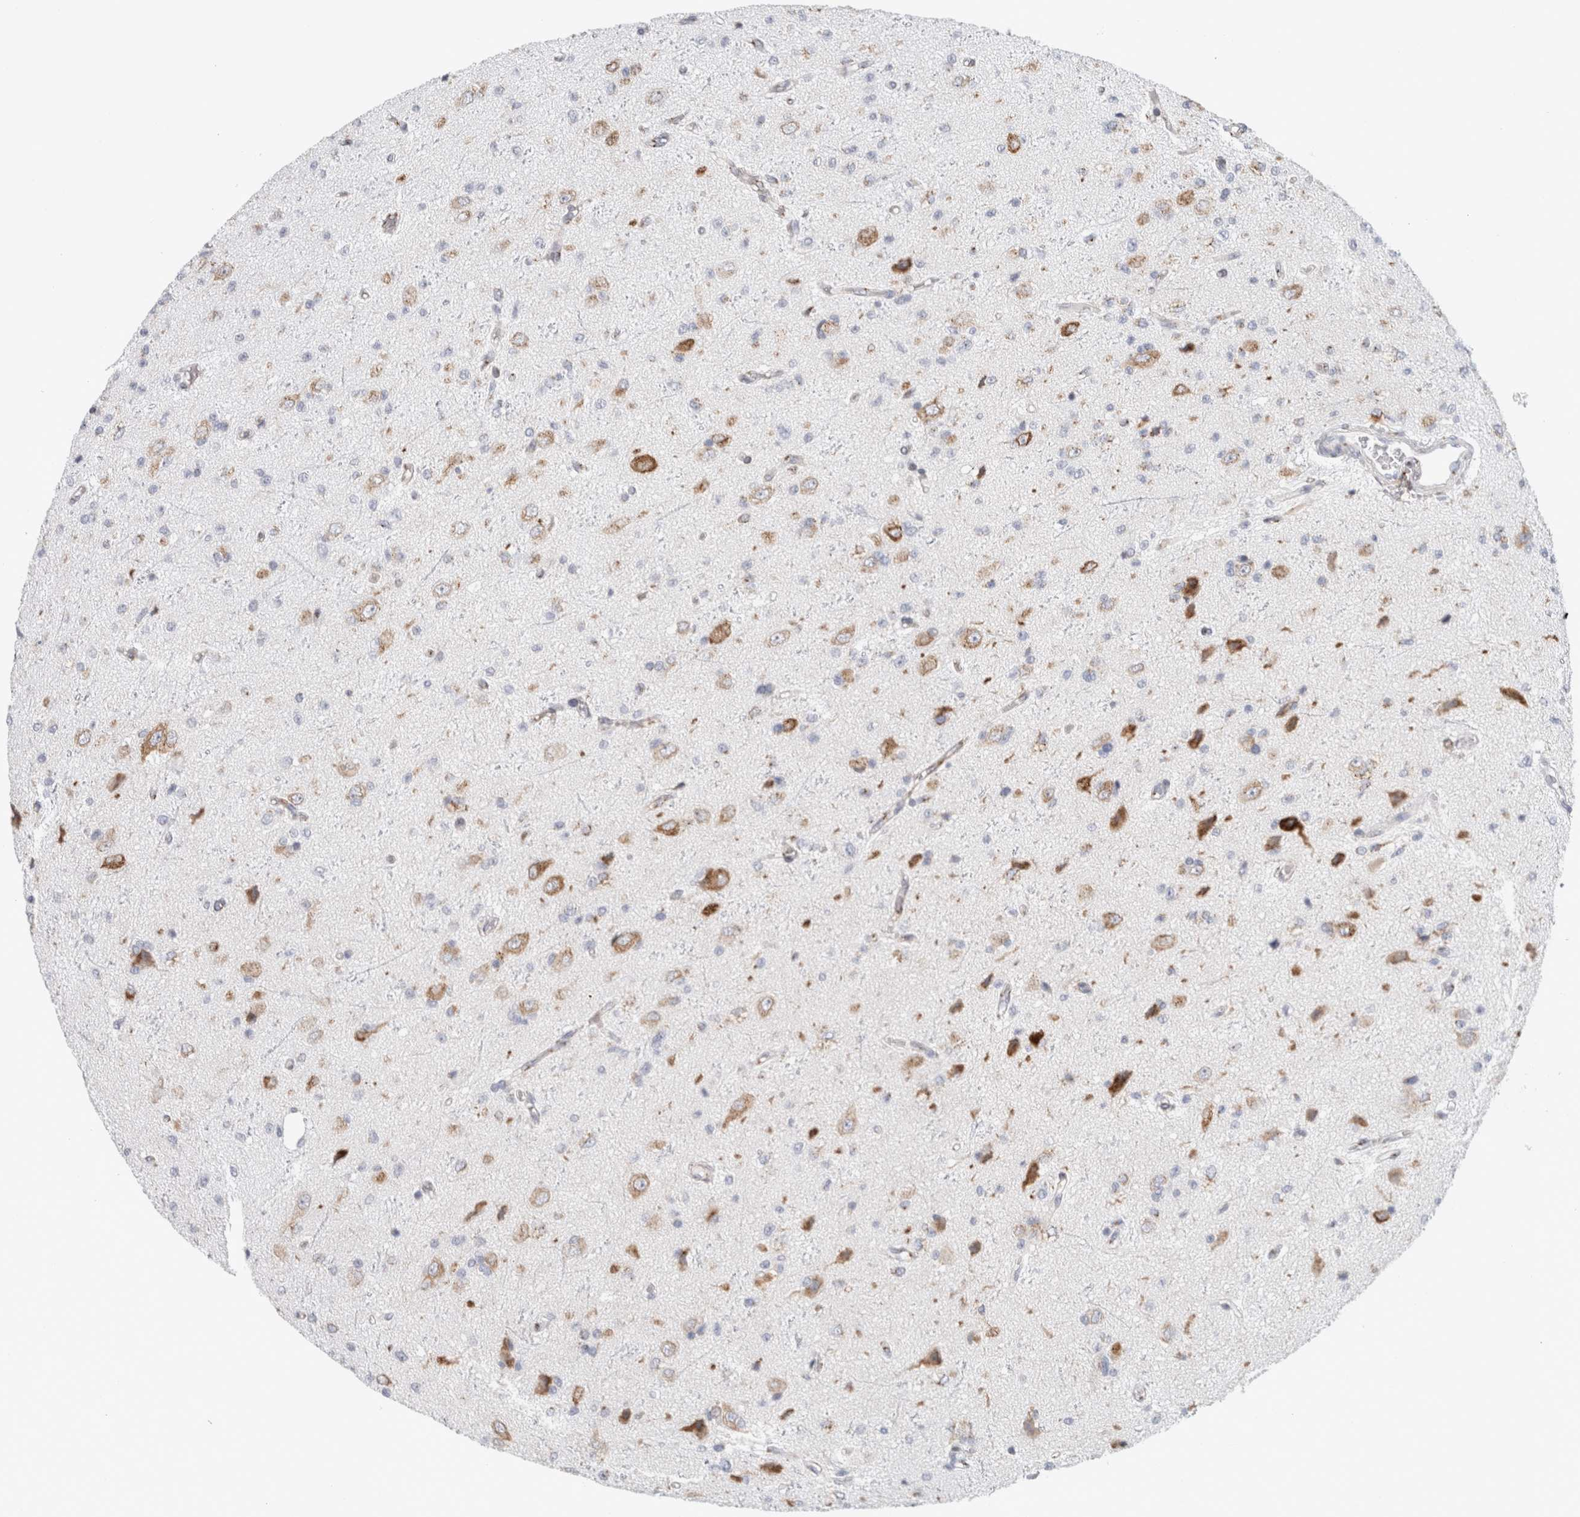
{"staining": {"intensity": "negative", "quantity": "none", "location": "none"}, "tissue": "glioma", "cell_type": "Tumor cells", "image_type": "cancer", "snomed": [{"axis": "morphology", "description": "Glioma, malignant, High grade"}, {"axis": "topography", "description": "pancreas cauda"}], "caption": "Tumor cells are negative for brown protein staining in high-grade glioma (malignant).", "gene": "MCFD2", "patient": {"sex": "male", "age": 60}}